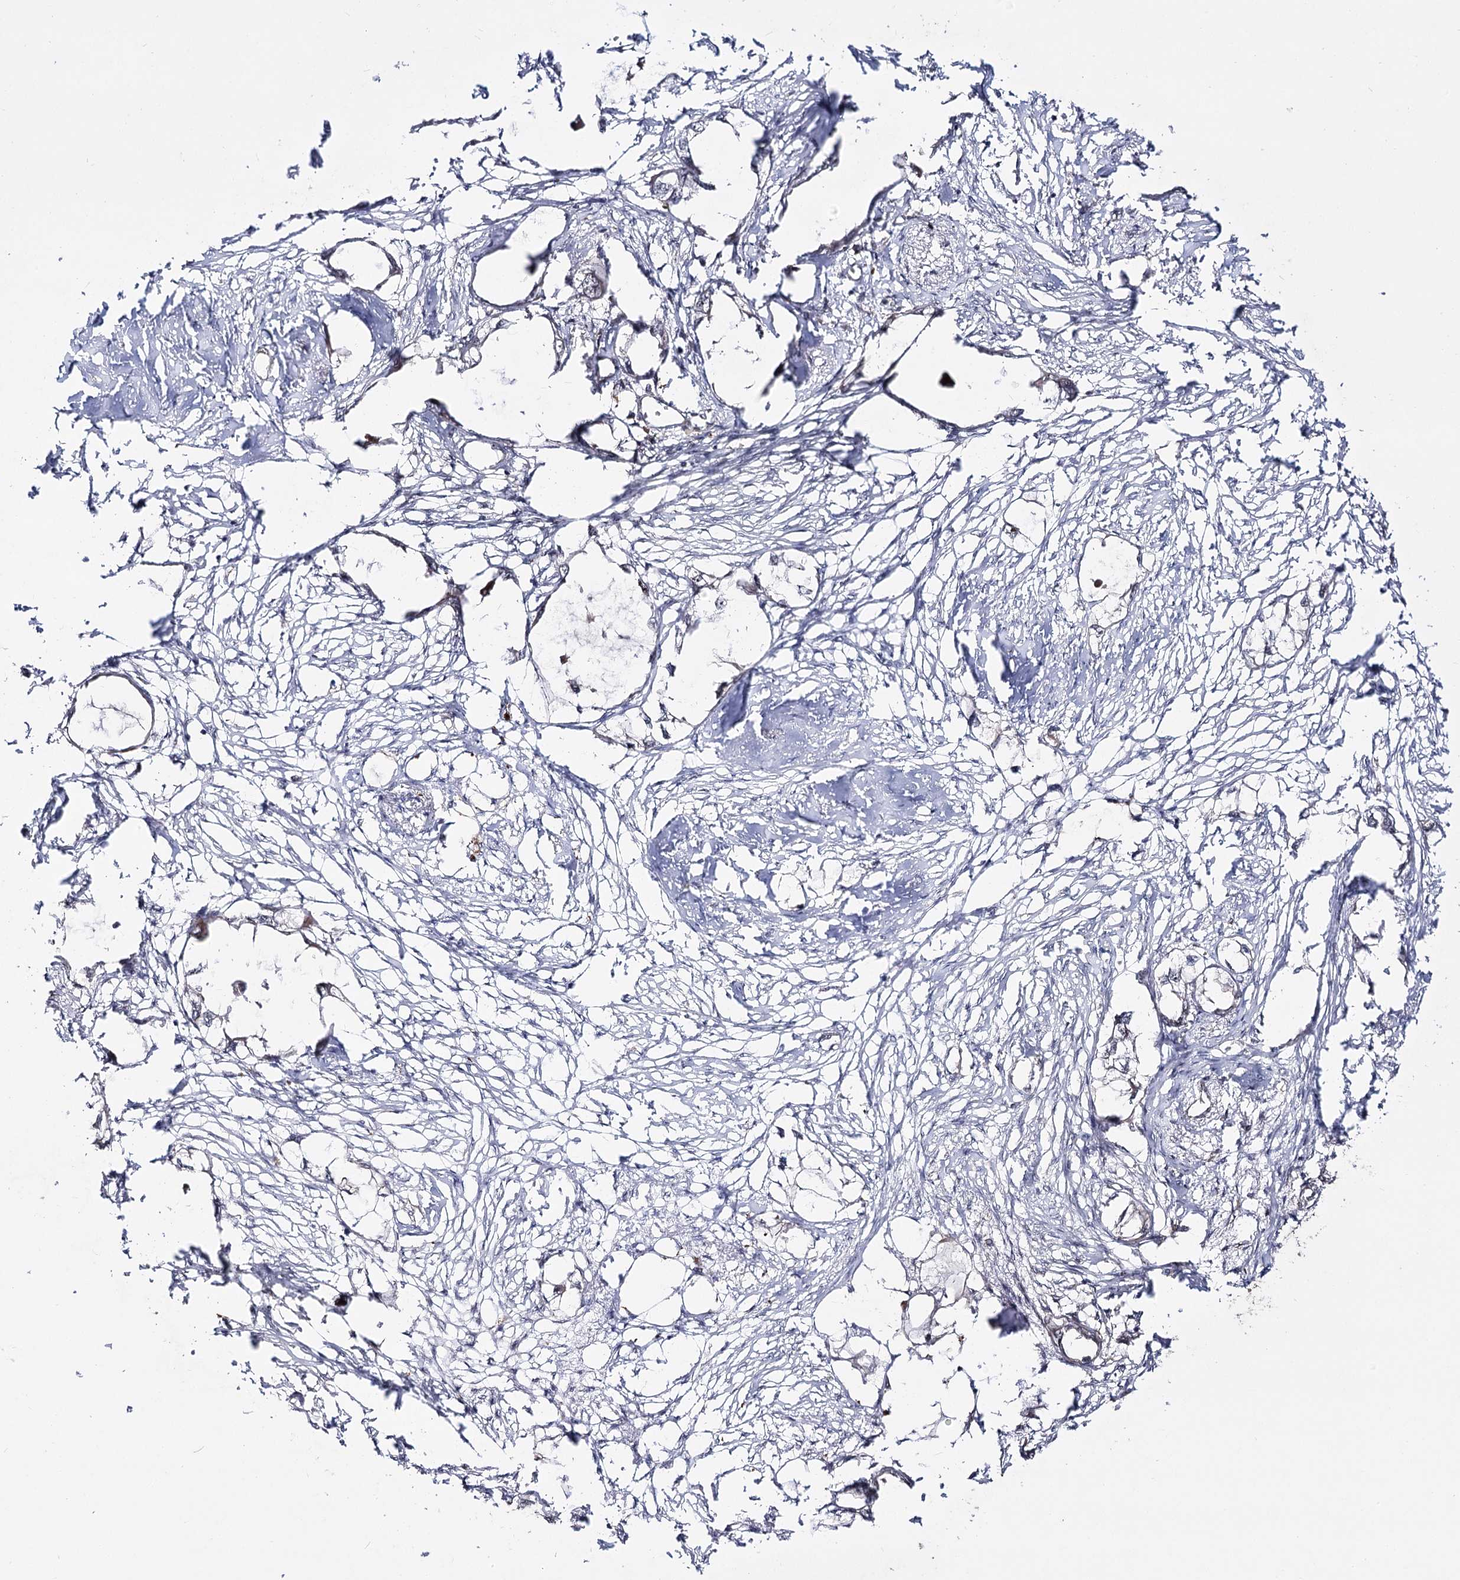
{"staining": {"intensity": "negative", "quantity": "none", "location": "none"}, "tissue": "endometrial cancer", "cell_type": "Tumor cells", "image_type": "cancer", "snomed": [{"axis": "morphology", "description": "Adenocarcinoma, NOS"}, {"axis": "morphology", "description": "Adenocarcinoma, metastatic, NOS"}, {"axis": "topography", "description": "Adipose tissue"}, {"axis": "topography", "description": "Endometrium"}], "caption": "Human endometrial metastatic adenocarcinoma stained for a protein using immunohistochemistry (IHC) shows no positivity in tumor cells.", "gene": "RRP9", "patient": {"sex": "female", "age": 67}}